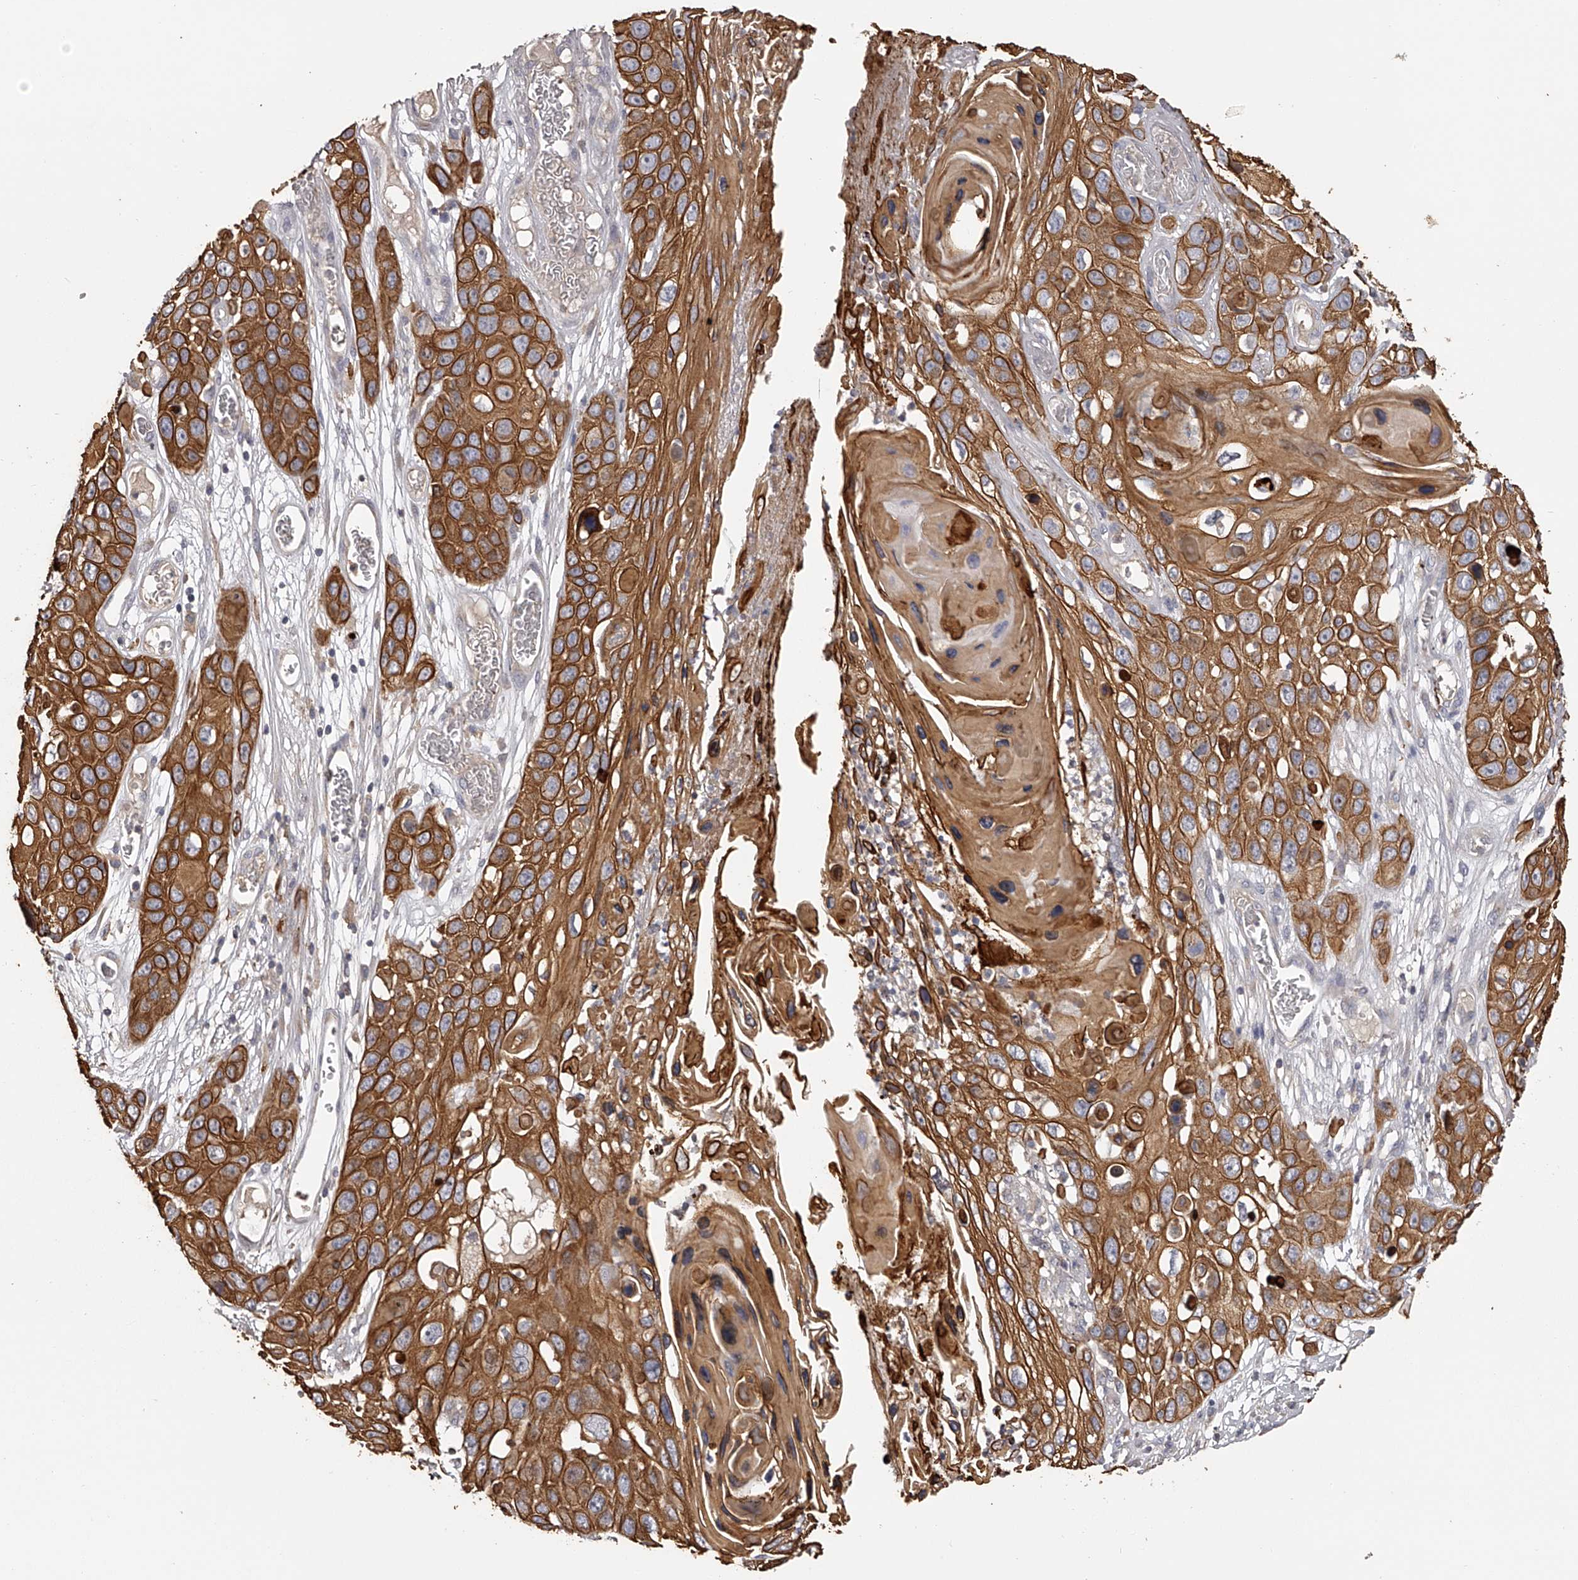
{"staining": {"intensity": "strong", "quantity": ">75%", "location": "cytoplasmic/membranous"}, "tissue": "skin cancer", "cell_type": "Tumor cells", "image_type": "cancer", "snomed": [{"axis": "morphology", "description": "Squamous cell carcinoma, NOS"}, {"axis": "topography", "description": "Skin"}], "caption": "Immunohistochemical staining of human skin cancer displays high levels of strong cytoplasmic/membranous protein positivity in approximately >75% of tumor cells. (DAB = brown stain, brightfield microscopy at high magnification).", "gene": "TNN", "patient": {"sex": "male", "age": 55}}